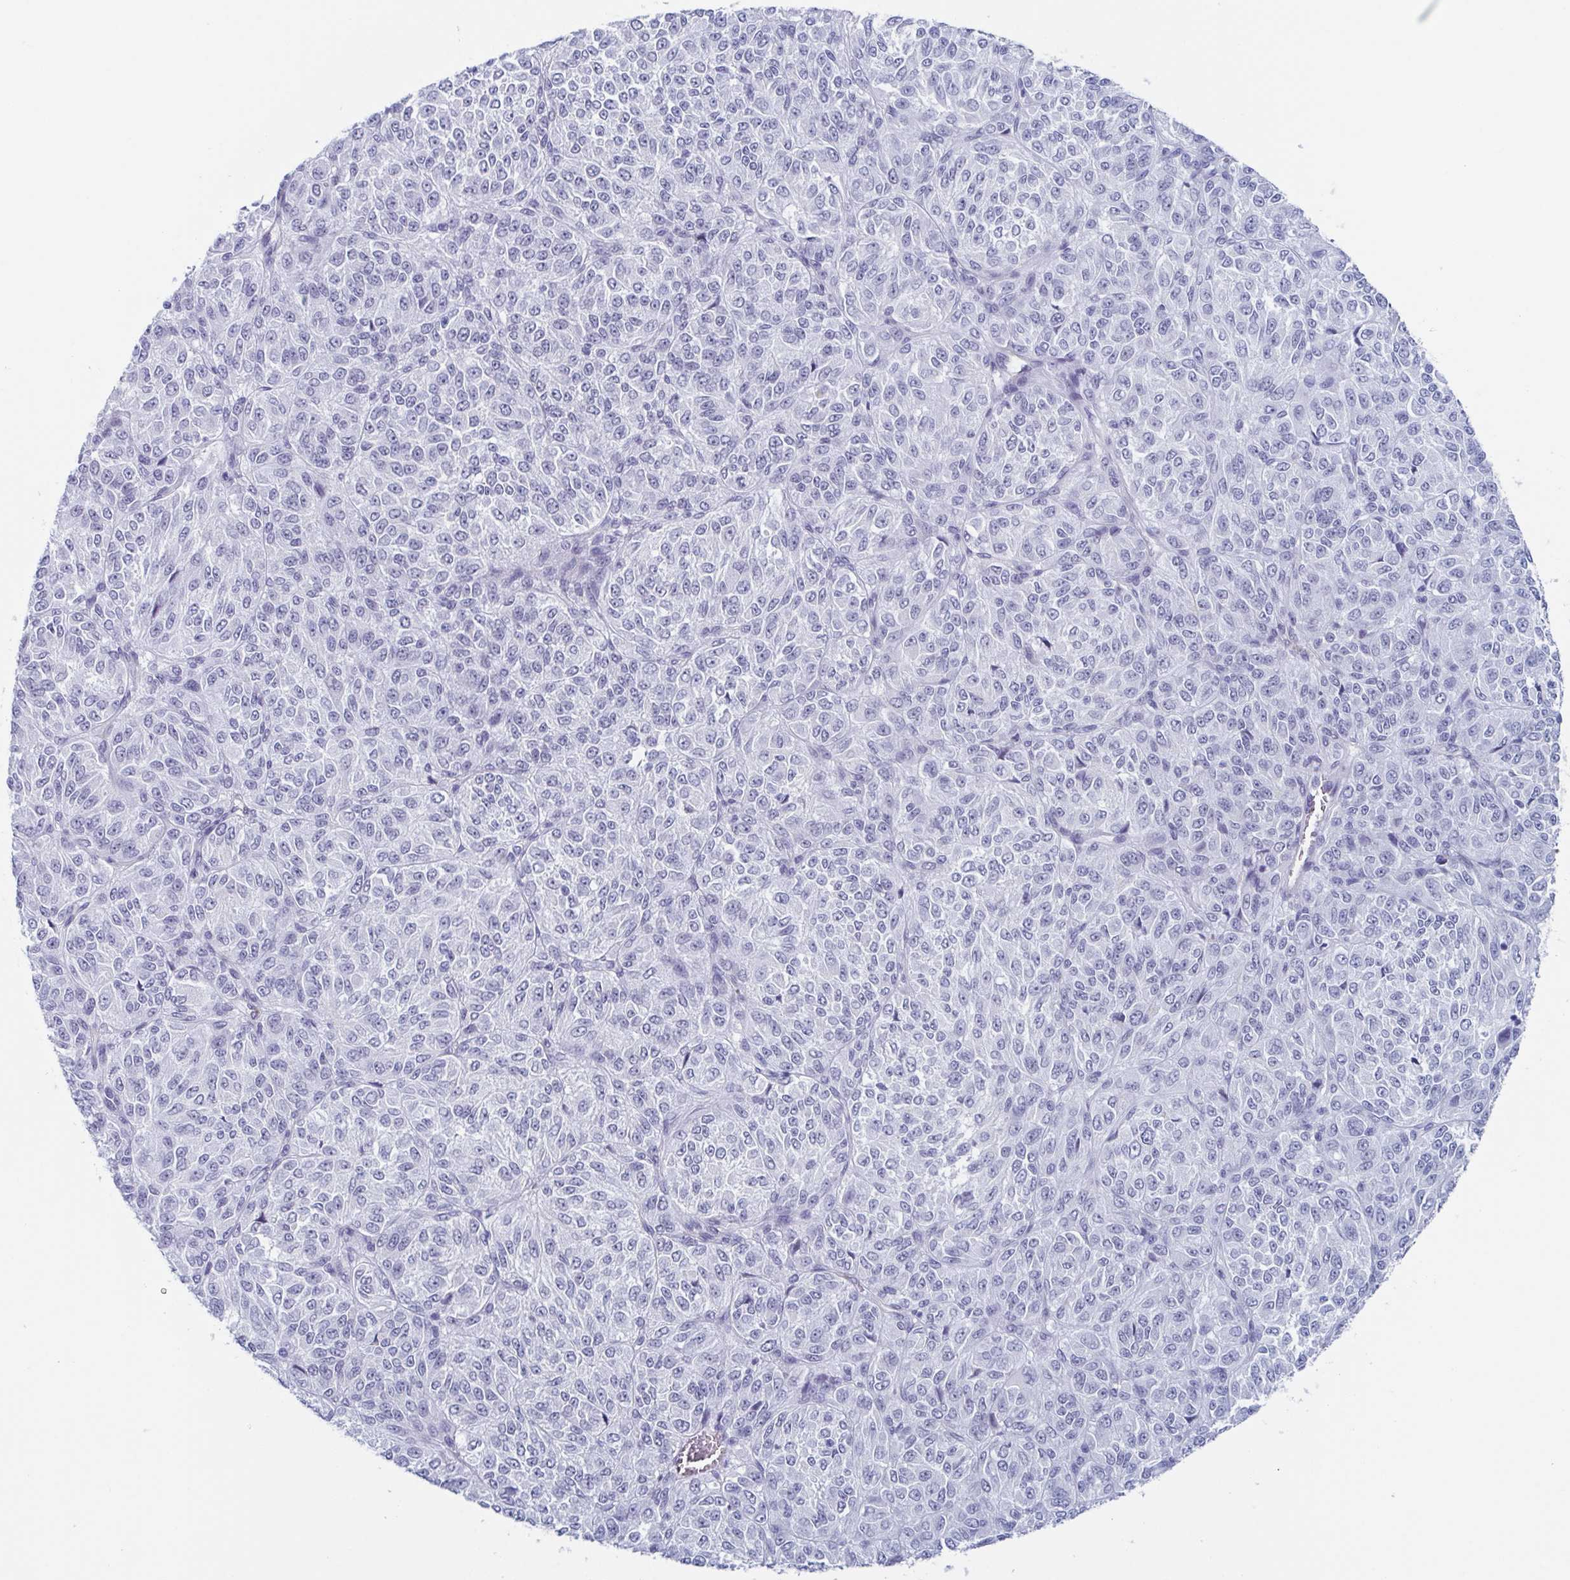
{"staining": {"intensity": "negative", "quantity": "none", "location": "none"}, "tissue": "melanoma", "cell_type": "Tumor cells", "image_type": "cancer", "snomed": [{"axis": "morphology", "description": "Malignant melanoma, Metastatic site"}, {"axis": "topography", "description": "Brain"}], "caption": "Melanoma was stained to show a protein in brown. There is no significant staining in tumor cells.", "gene": "ZFP64", "patient": {"sex": "female", "age": 56}}